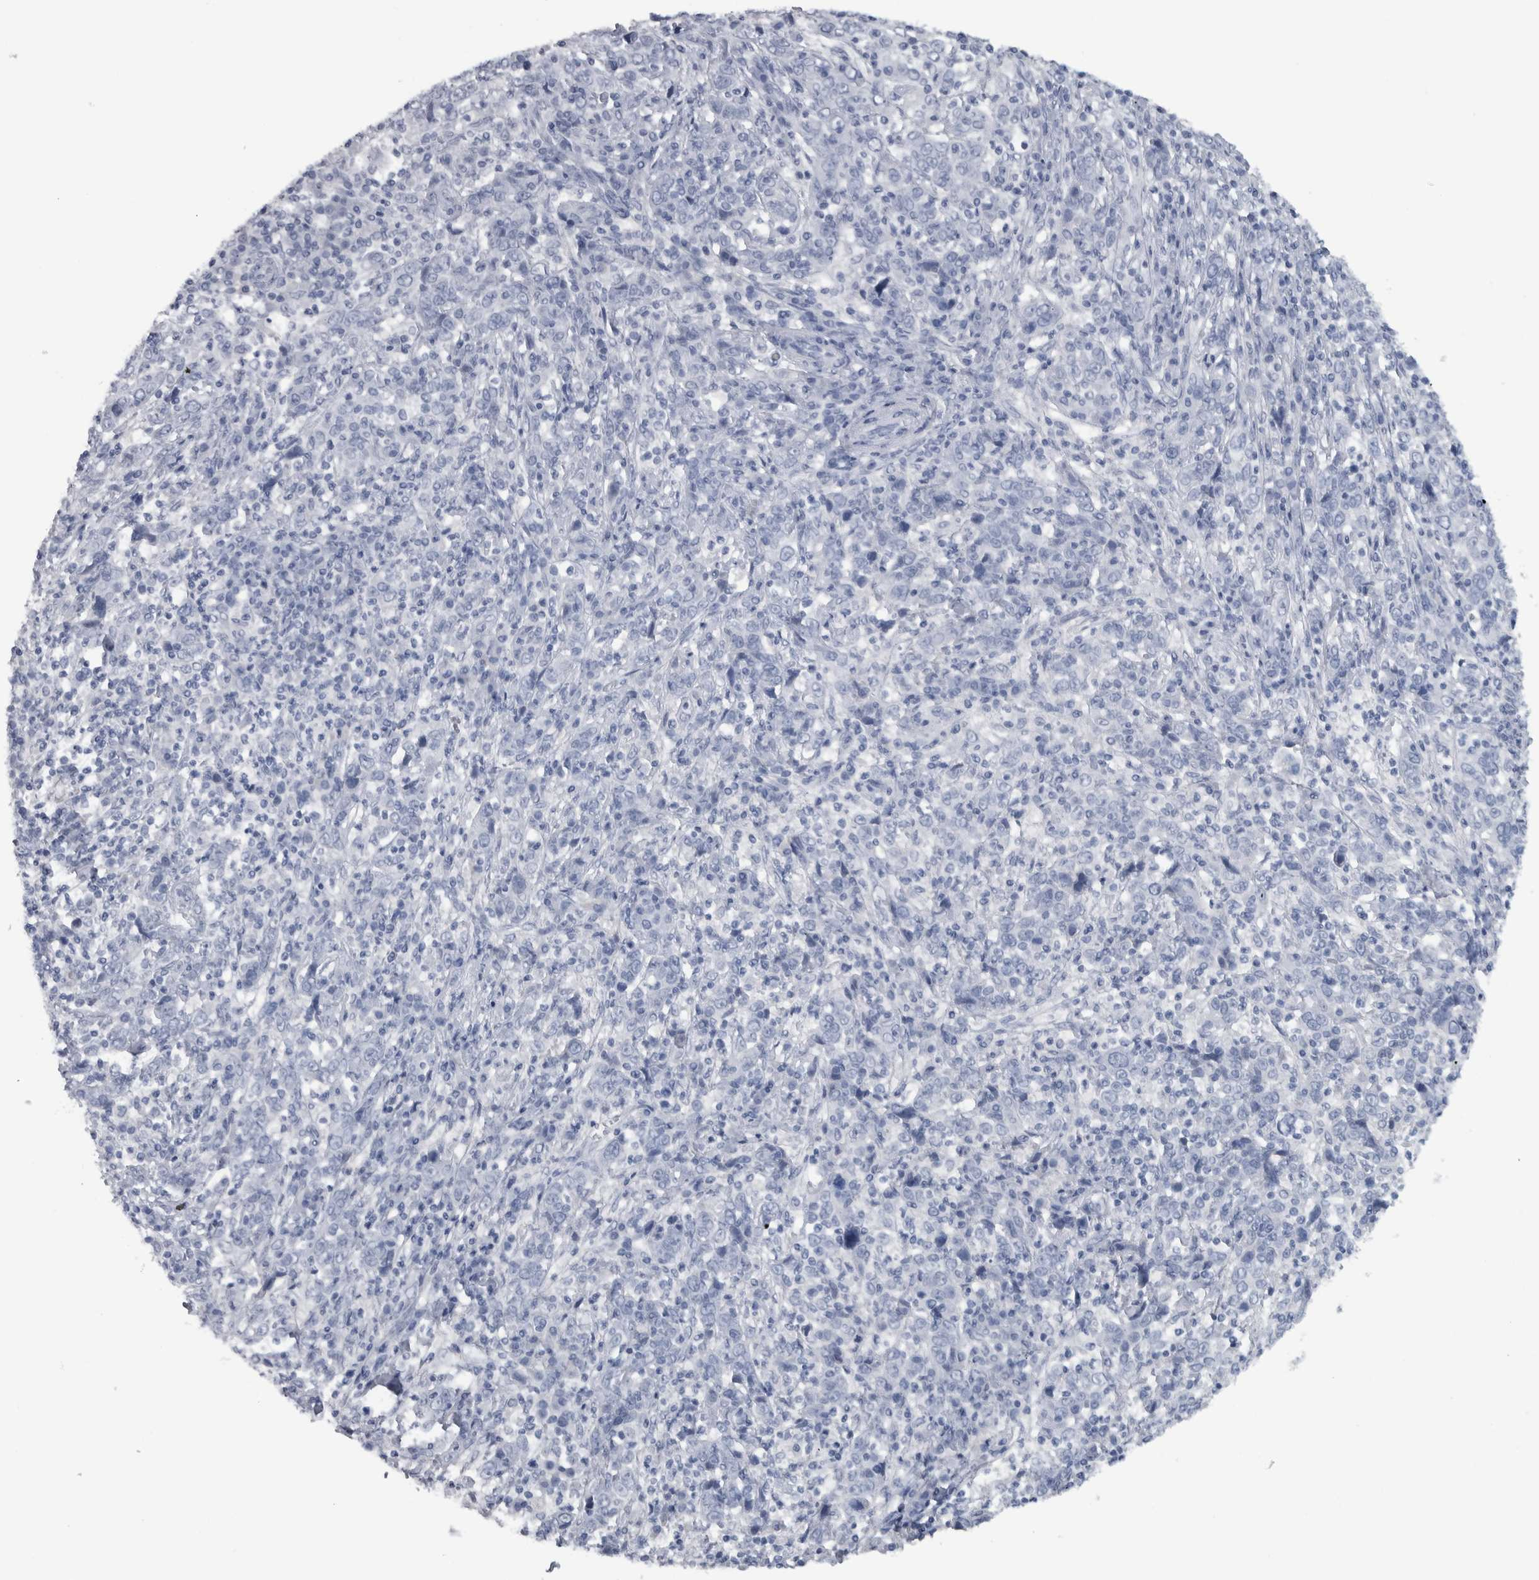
{"staining": {"intensity": "negative", "quantity": "none", "location": "none"}, "tissue": "cervical cancer", "cell_type": "Tumor cells", "image_type": "cancer", "snomed": [{"axis": "morphology", "description": "Squamous cell carcinoma, NOS"}, {"axis": "topography", "description": "Cervix"}], "caption": "This is an immunohistochemistry (IHC) micrograph of cervical cancer (squamous cell carcinoma). There is no expression in tumor cells.", "gene": "CDH17", "patient": {"sex": "female", "age": 46}}